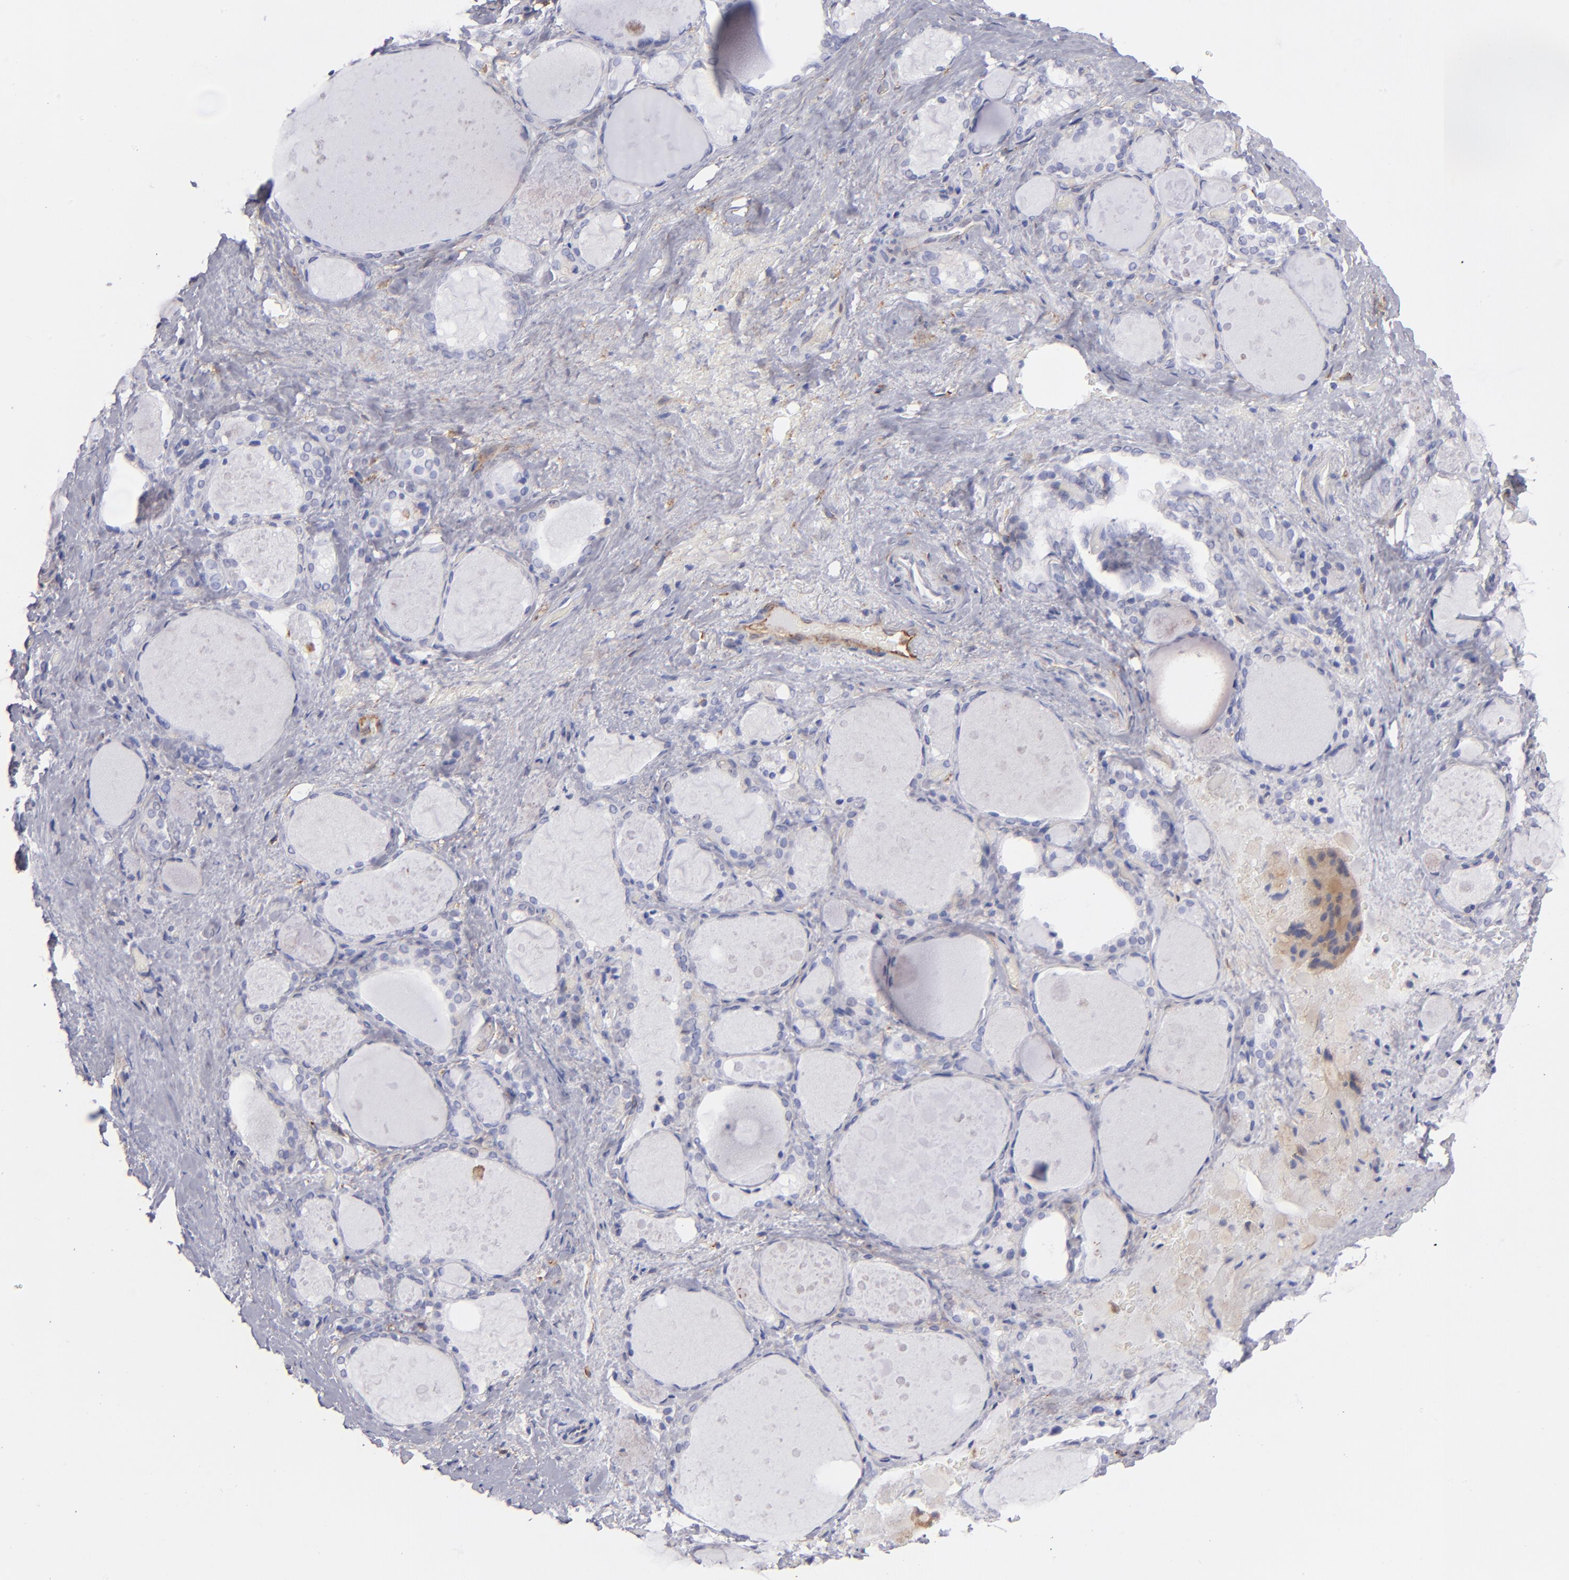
{"staining": {"intensity": "negative", "quantity": "none", "location": "none"}, "tissue": "thyroid gland", "cell_type": "Glandular cells", "image_type": "normal", "snomed": [{"axis": "morphology", "description": "Normal tissue, NOS"}, {"axis": "topography", "description": "Thyroid gland"}], "caption": "An immunohistochemistry (IHC) image of benign thyroid gland is shown. There is no staining in glandular cells of thyroid gland.", "gene": "AHNAK2", "patient": {"sex": "female", "age": 75}}